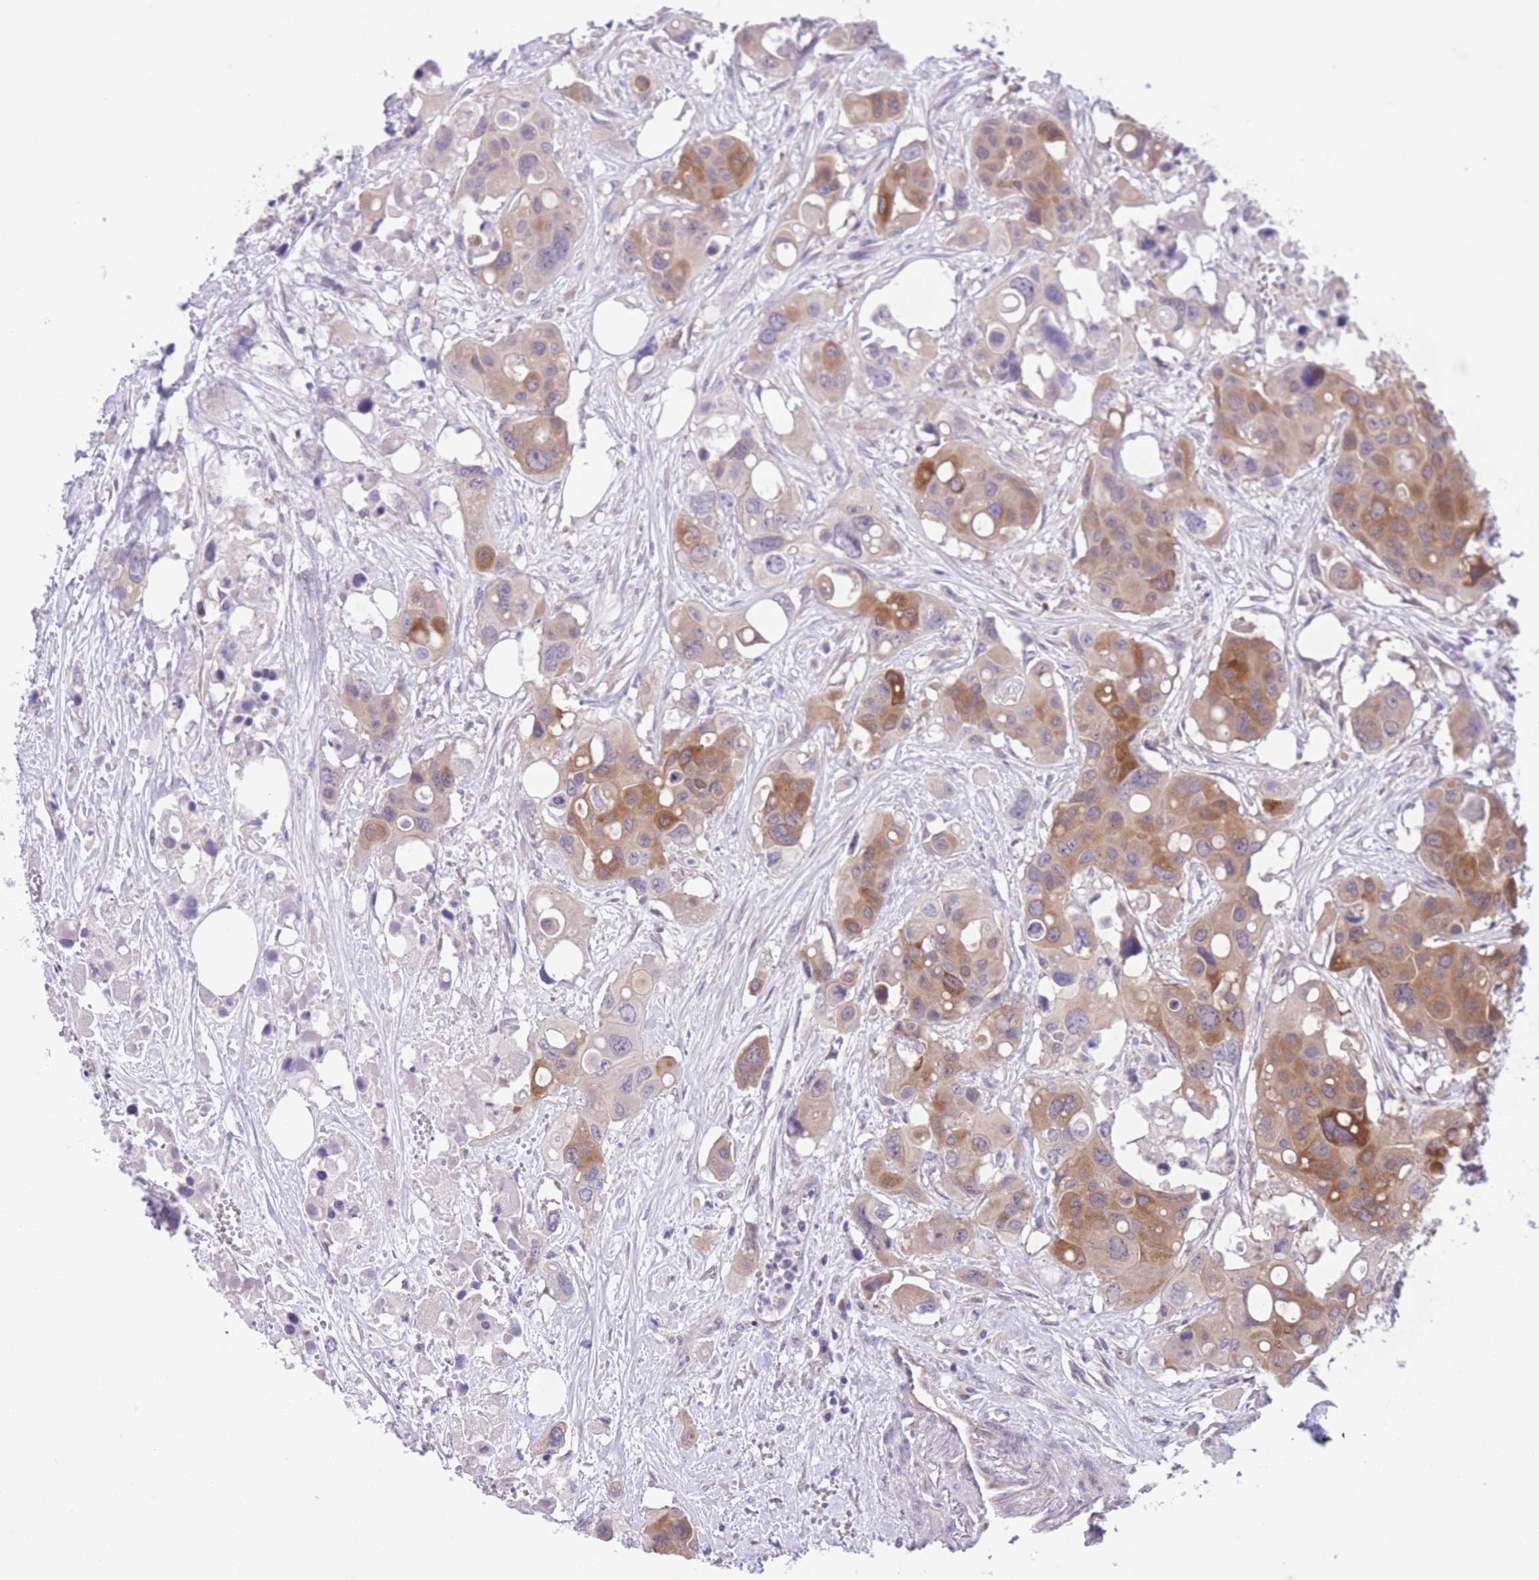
{"staining": {"intensity": "moderate", "quantity": "25%-75%", "location": "cytoplasmic/membranous"}, "tissue": "colorectal cancer", "cell_type": "Tumor cells", "image_type": "cancer", "snomed": [{"axis": "morphology", "description": "Adenocarcinoma, NOS"}, {"axis": "topography", "description": "Colon"}], "caption": "Colorectal cancer (adenocarcinoma) stained with a brown dye demonstrates moderate cytoplasmic/membranous positive staining in about 25%-75% of tumor cells.", "gene": "WWOX", "patient": {"sex": "male", "age": 77}}